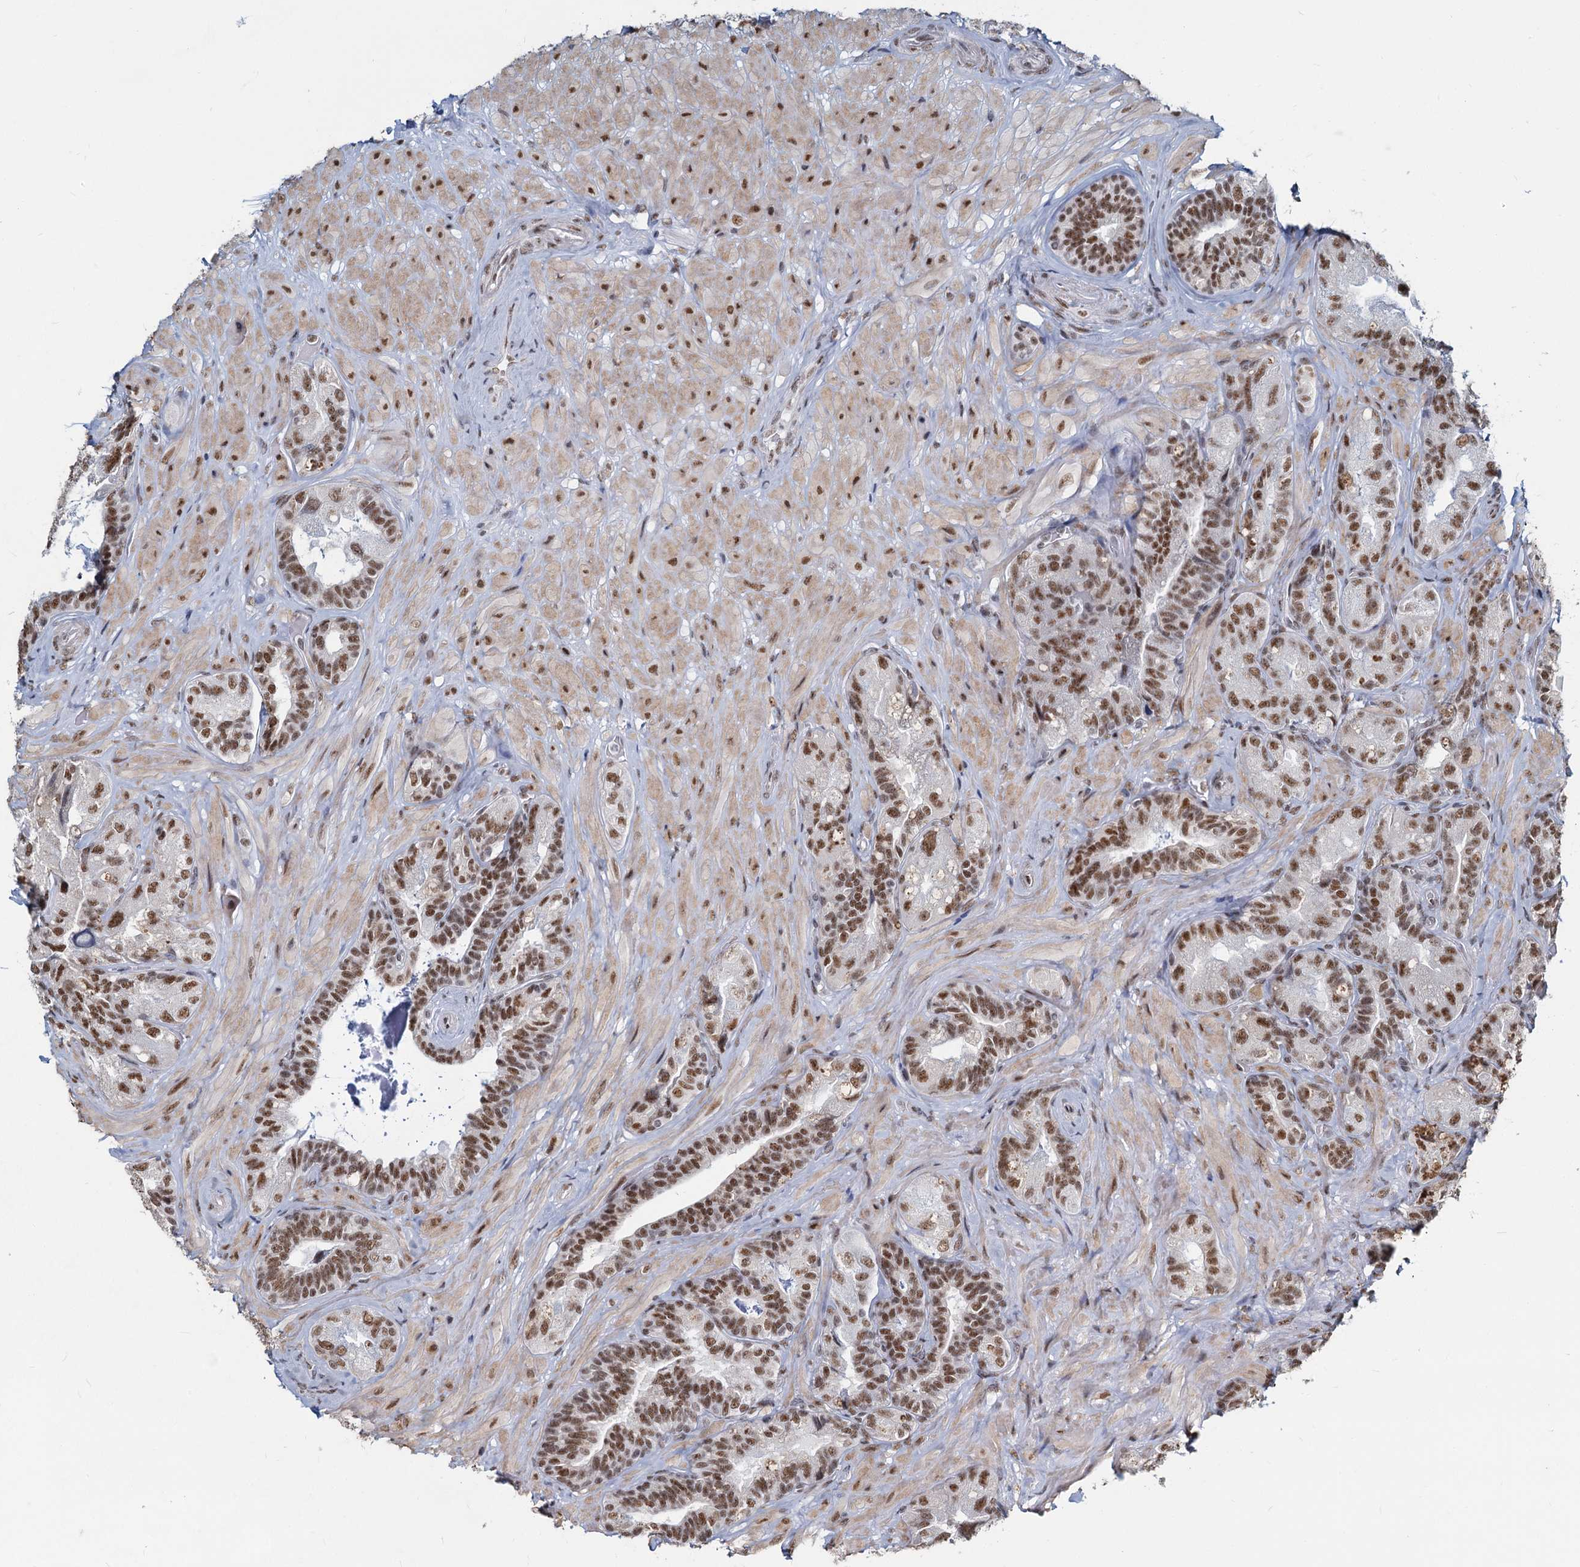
{"staining": {"intensity": "moderate", "quantity": ">75%", "location": "nuclear"}, "tissue": "seminal vesicle", "cell_type": "Glandular cells", "image_type": "normal", "snomed": [{"axis": "morphology", "description": "Normal tissue, NOS"}, {"axis": "topography", "description": "Prostate and seminal vesicle, NOS"}, {"axis": "topography", "description": "Prostate"}, {"axis": "topography", "description": "Seminal veicle"}], "caption": "Protein staining shows moderate nuclear expression in approximately >75% of glandular cells in normal seminal vesicle. (Brightfield microscopy of DAB IHC at high magnification).", "gene": "METTL14", "patient": {"sex": "male", "age": 67}}